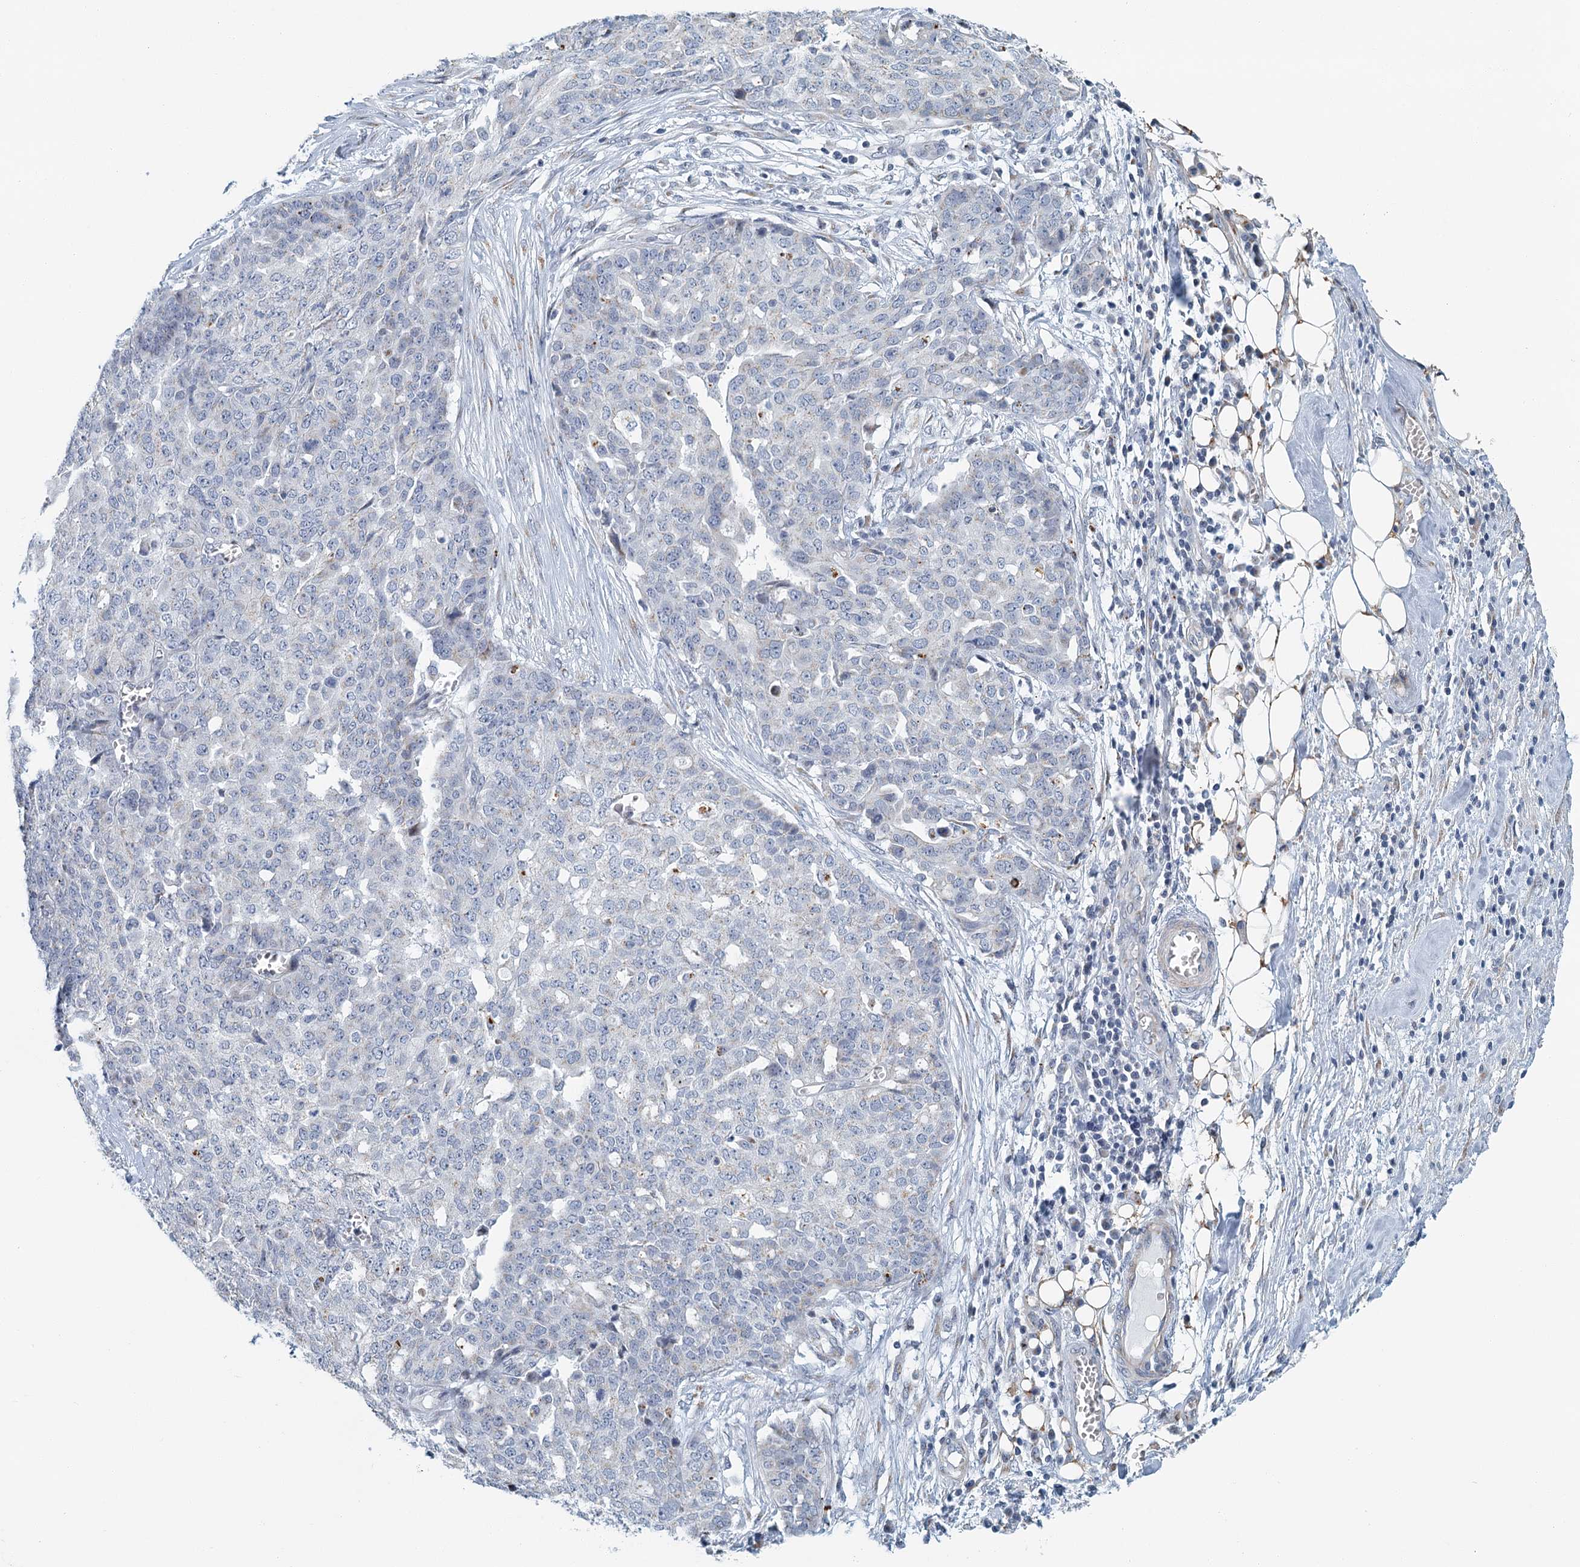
{"staining": {"intensity": "negative", "quantity": "none", "location": "none"}, "tissue": "ovarian cancer", "cell_type": "Tumor cells", "image_type": "cancer", "snomed": [{"axis": "morphology", "description": "Cystadenocarcinoma, serous, NOS"}, {"axis": "topography", "description": "Soft tissue"}, {"axis": "topography", "description": "Ovary"}], "caption": "IHC micrograph of ovarian serous cystadenocarcinoma stained for a protein (brown), which demonstrates no expression in tumor cells.", "gene": "ZNF527", "patient": {"sex": "female", "age": 57}}